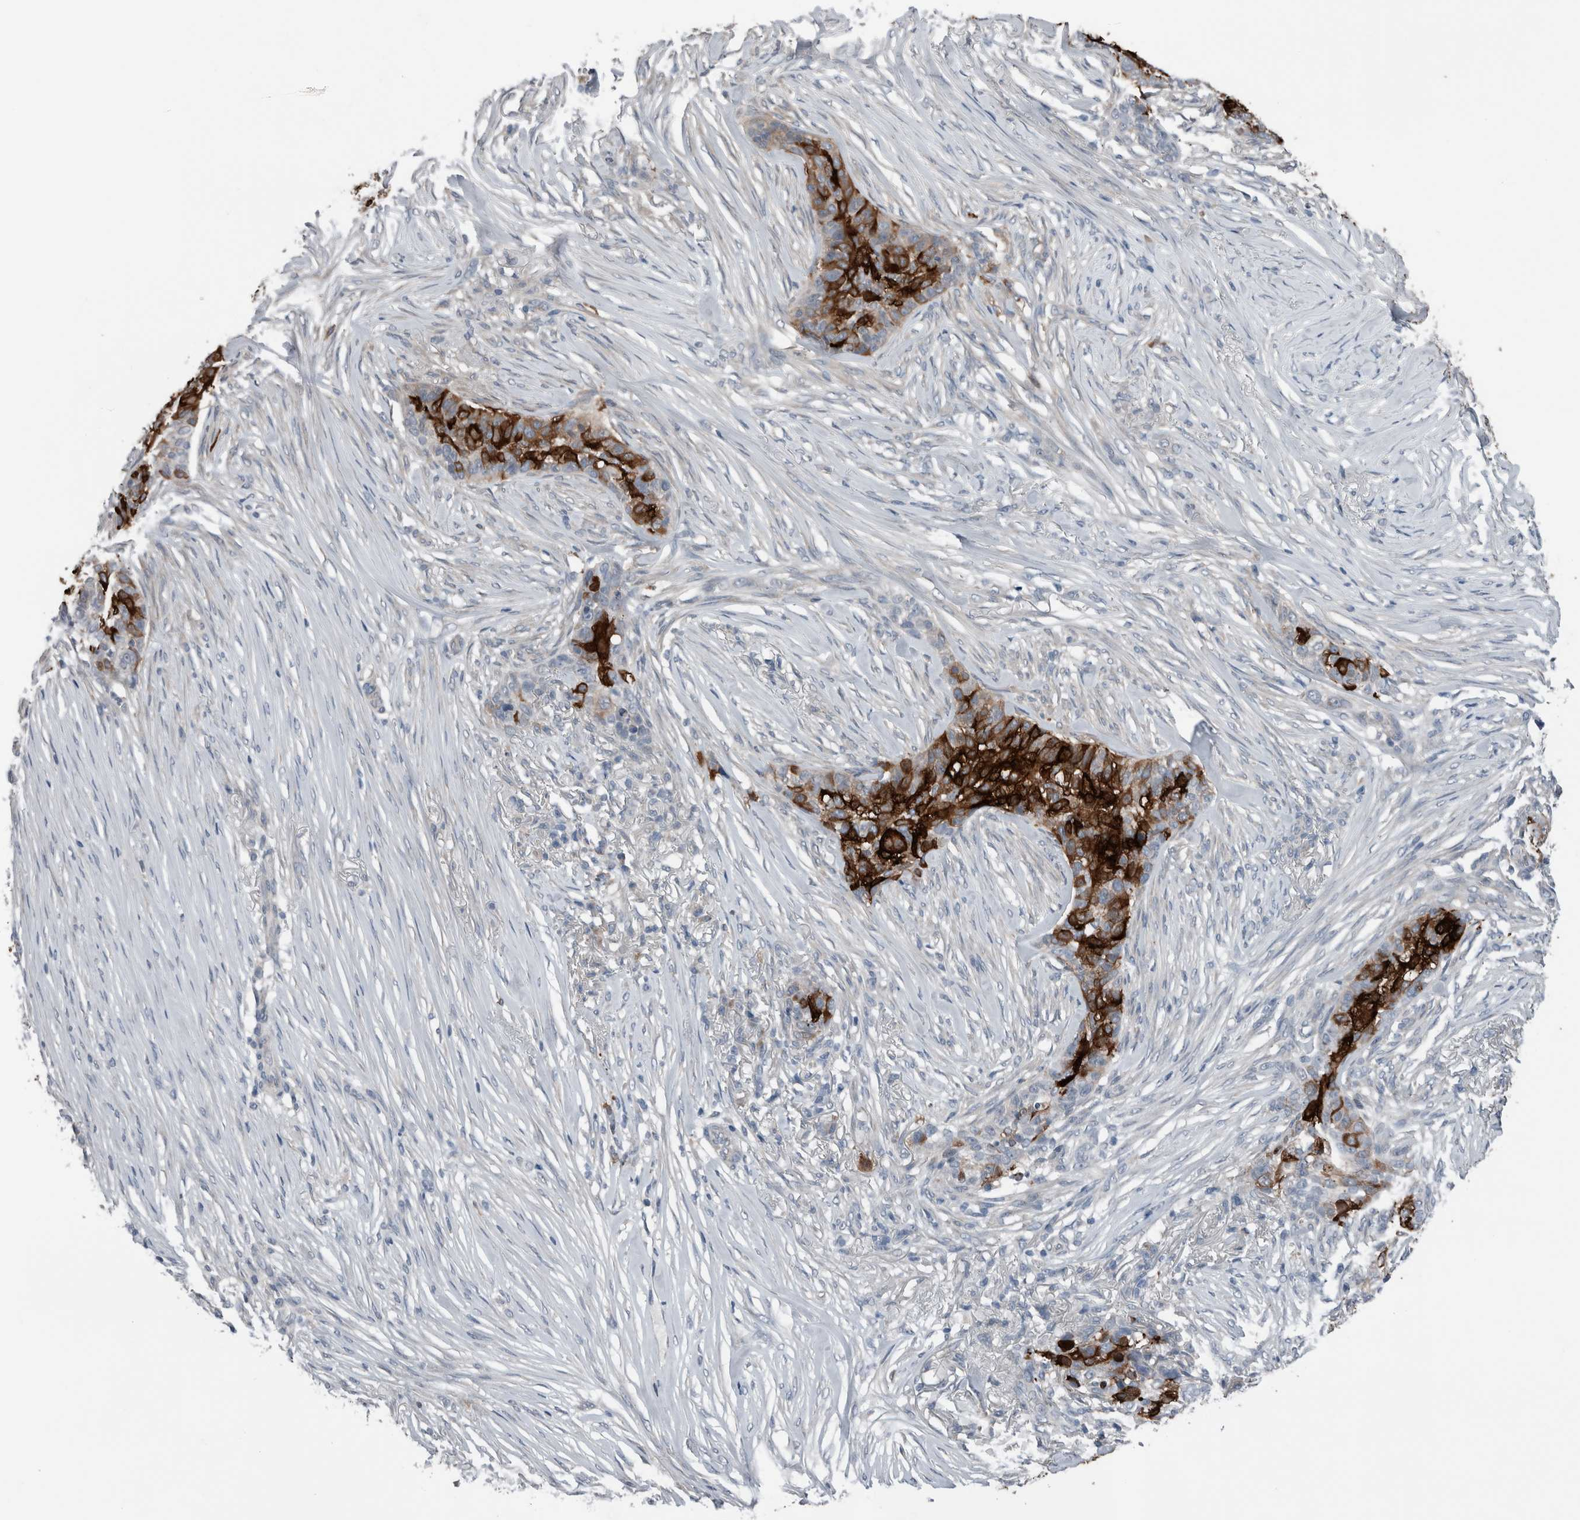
{"staining": {"intensity": "strong", "quantity": ">75%", "location": "cytoplasmic/membranous"}, "tissue": "skin cancer", "cell_type": "Tumor cells", "image_type": "cancer", "snomed": [{"axis": "morphology", "description": "Basal cell carcinoma"}, {"axis": "topography", "description": "Skin"}], "caption": "This is an image of immunohistochemistry staining of skin cancer (basal cell carcinoma), which shows strong staining in the cytoplasmic/membranous of tumor cells.", "gene": "CRNN", "patient": {"sex": "male", "age": 85}}